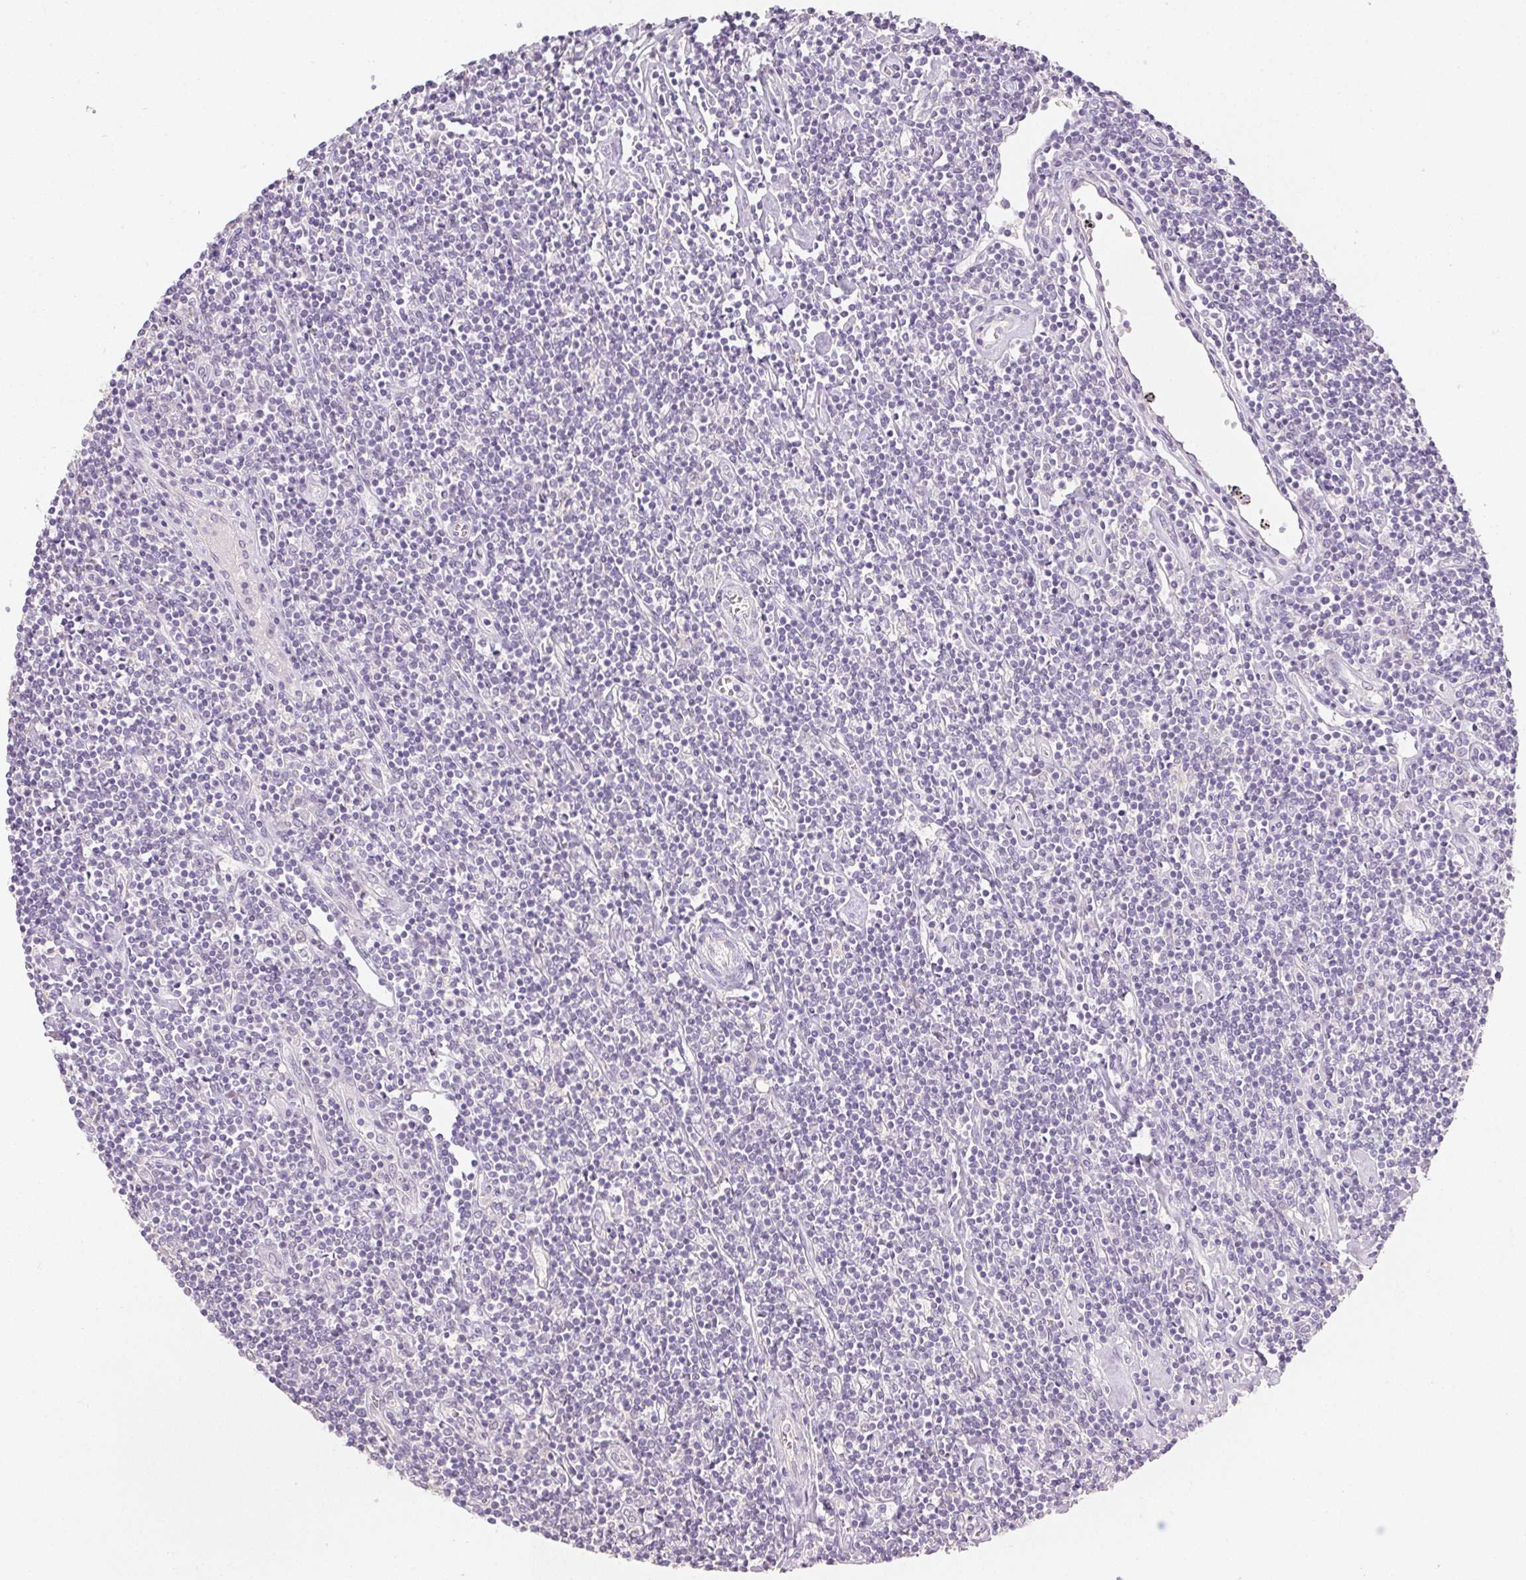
{"staining": {"intensity": "negative", "quantity": "none", "location": "none"}, "tissue": "lymphoma", "cell_type": "Tumor cells", "image_type": "cancer", "snomed": [{"axis": "morphology", "description": "Hodgkin's disease, NOS"}, {"axis": "topography", "description": "Lymph node"}], "caption": "Histopathology image shows no significant protein positivity in tumor cells of lymphoma. (DAB (3,3'-diaminobenzidine) IHC, high magnification).", "gene": "ZBBX", "patient": {"sex": "male", "age": 40}}